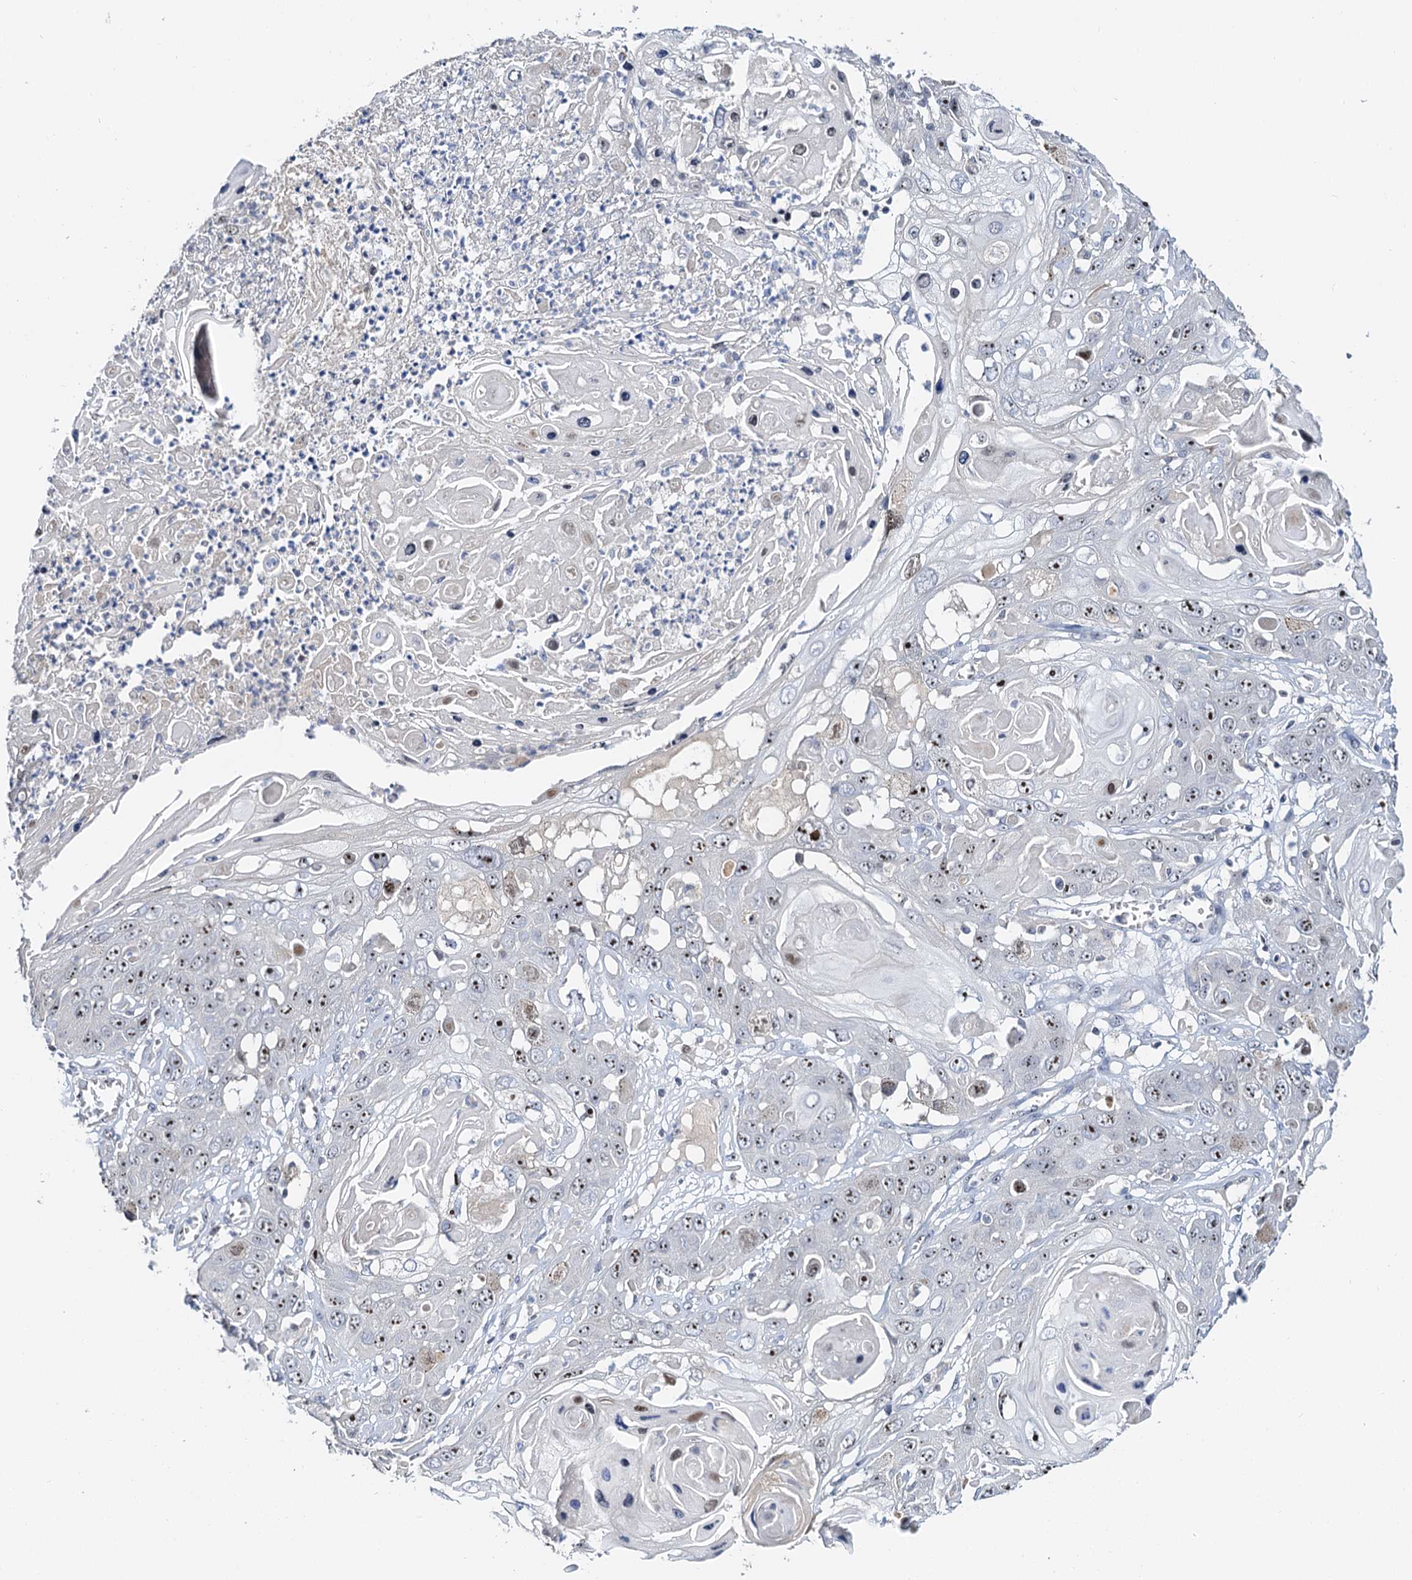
{"staining": {"intensity": "weak", "quantity": ">75%", "location": "nuclear"}, "tissue": "skin cancer", "cell_type": "Tumor cells", "image_type": "cancer", "snomed": [{"axis": "morphology", "description": "Squamous cell carcinoma, NOS"}, {"axis": "topography", "description": "Skin"}], "caption": "Human squamous cell carcinoma (skin) stained for a protein (brown) displays weak nuclear positive positivity in approximately >75% of tumor cells.", "gene": "NOP2", "patient": {"sex": "male", "age": 55}}